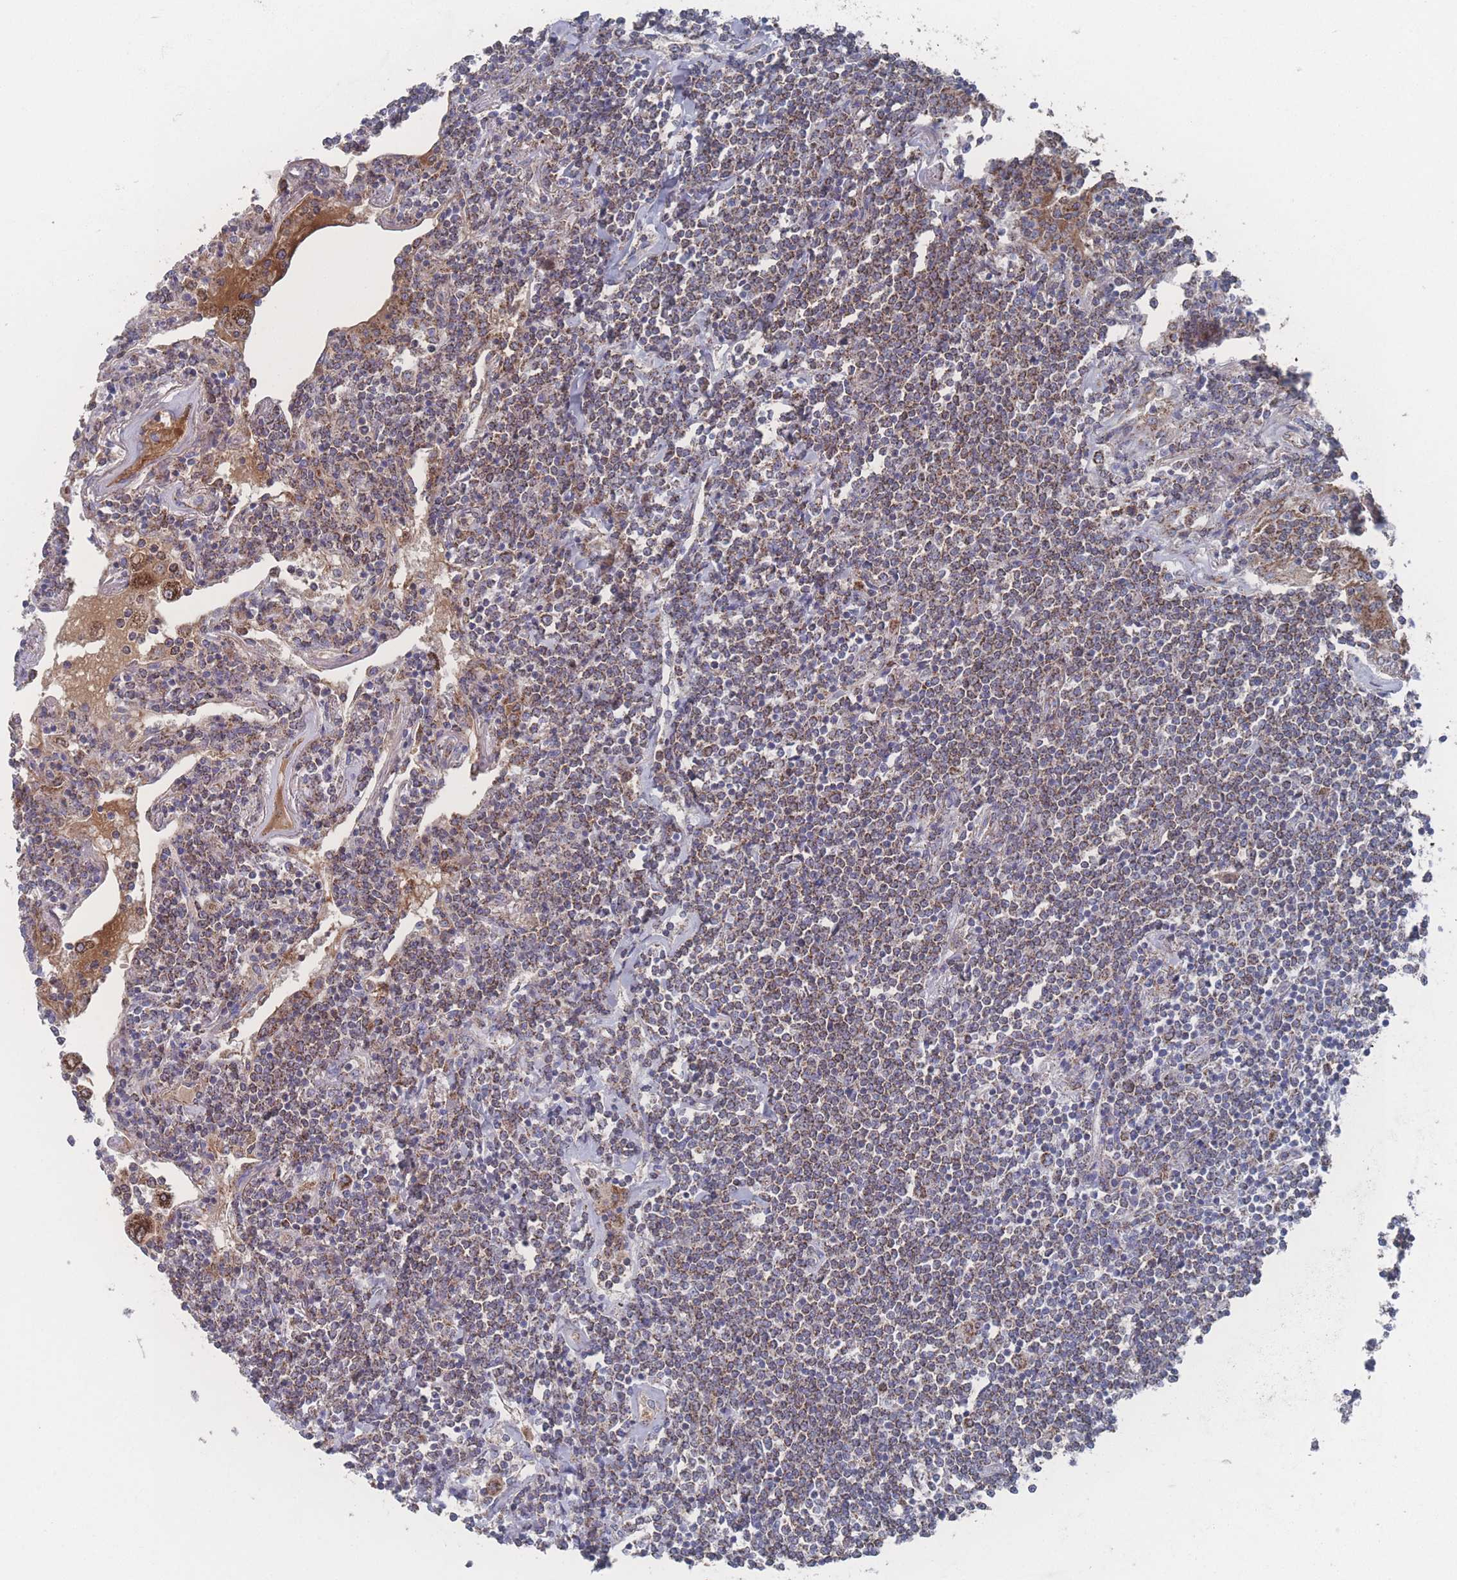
{"staining": {"intensity": "moderate", "quantity": ">75%", "location": "cytoplasmic/membranous"}, "tissue": "lymphoma", "cell_type": "Tumor cells", "image_type": "cancer", "snomed": [{"axis": "morphology", "description": "Malignant lymphoma, non-Hodgkin's type, Low grade"}, {"axis": "topography", "description": "Lung"}], "caption": "Immunohistochemistry of human lymphoma demonstrates medium levels of moderate cytoplasmic/membranous expression in approximately >75% of tumor cells.", "gene": "PEX14", "patient": {"sex": "female", "age": 71}}